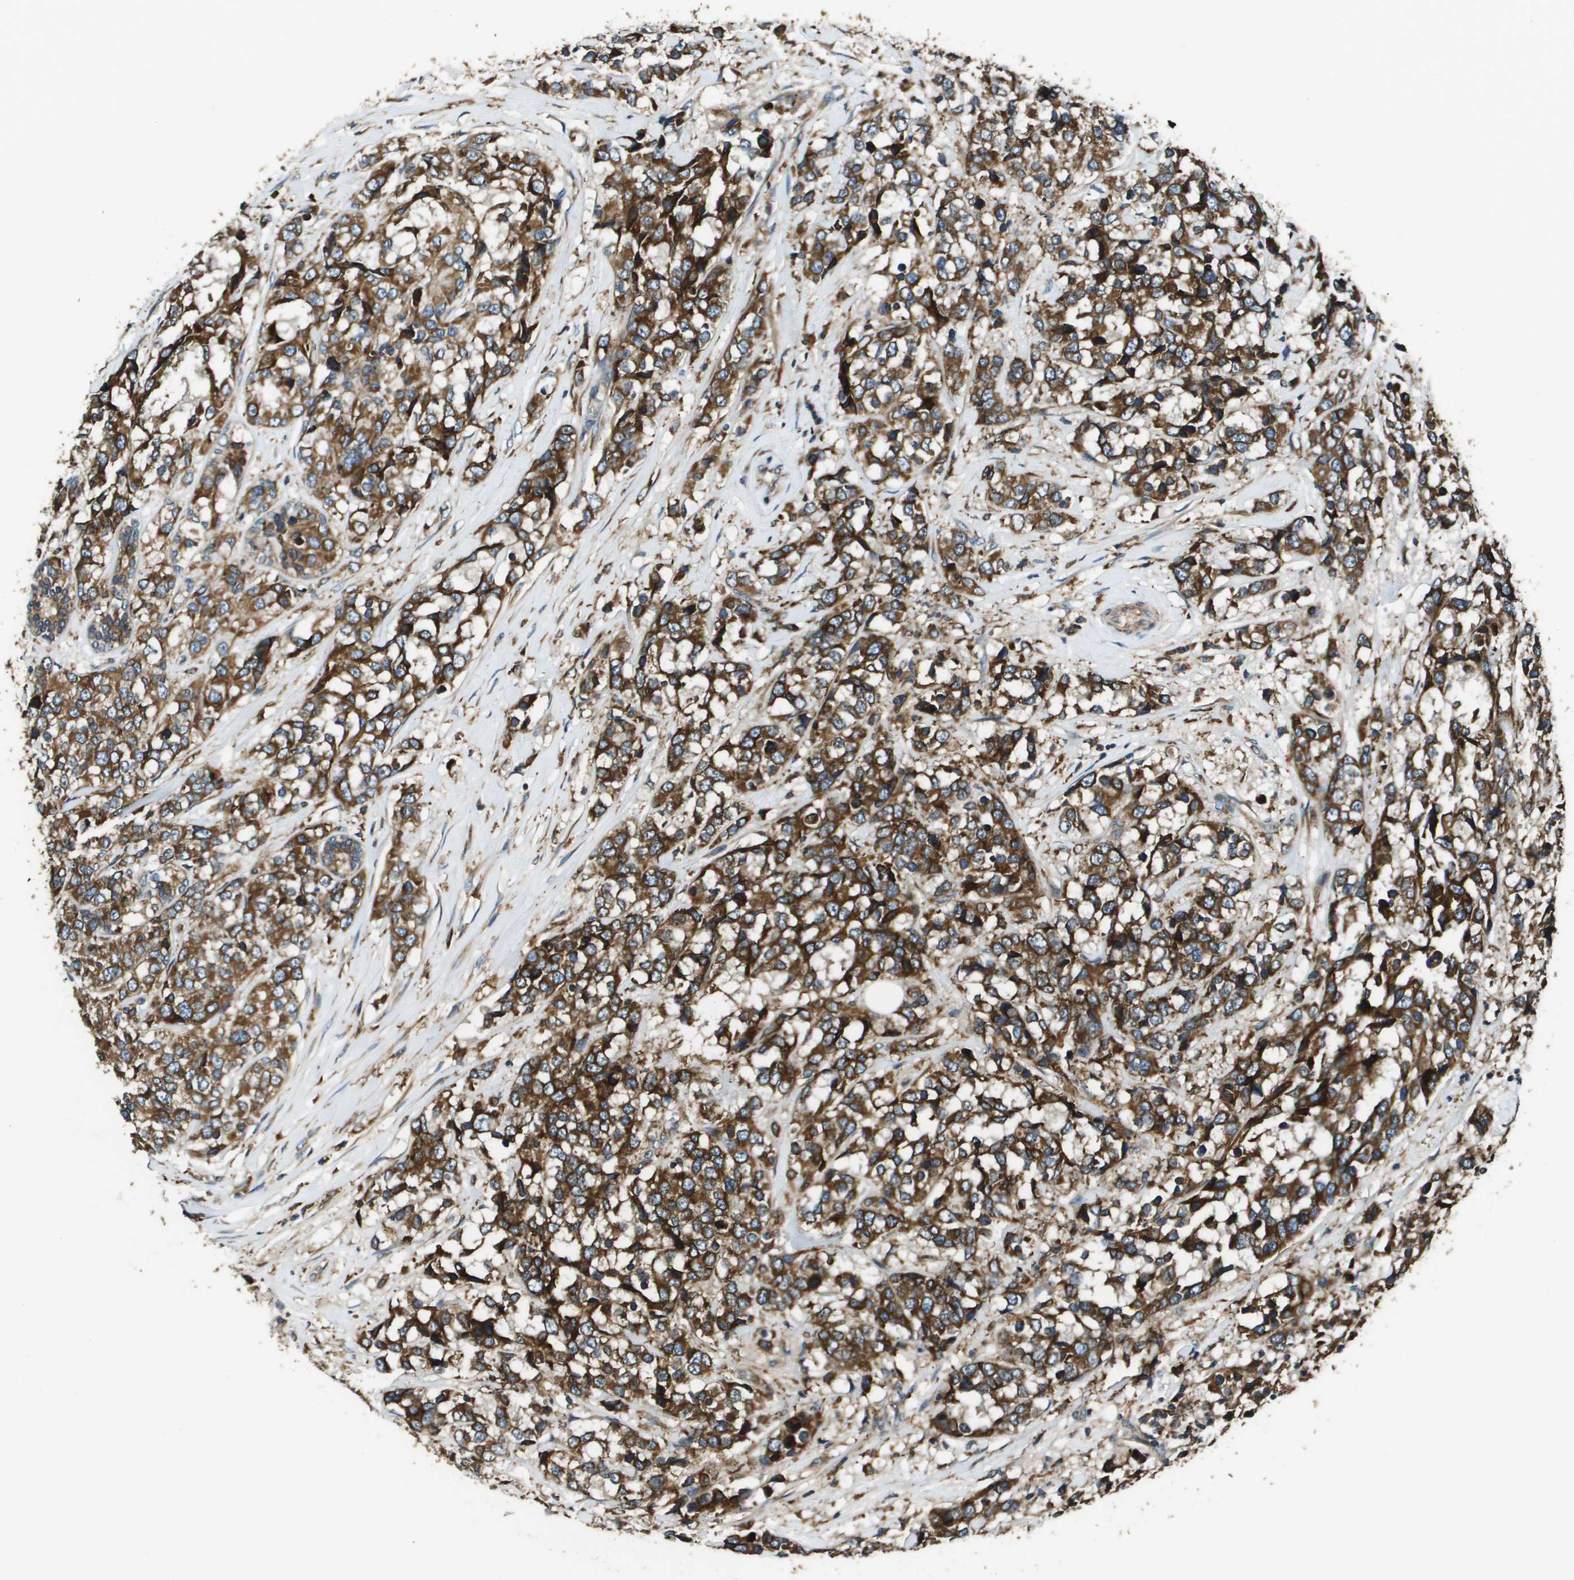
{"staining": {"intensity": "strong", "quantity": ">75%", "location": "cytoplasmic/membranous"}, "tissue": "breast cancer", "cell_type": "Tumor cells", "image_type": "cancer", "snomed": [{"axis": "morphology", "description": "Lobular carcinoma"}, {"axis": "topography", "description": "Breast"}], "caption": "This image displays breast cancer (lobular carcinoma) stained with immunohistochemistry to label a protein in brown. The cytoplasmic/membranous of tumor cells show strong positivity for the protein. Nuclei are counter-stained blue.", "gene": "CNPY3", "patient": {"sex": "female", "age": 59}}